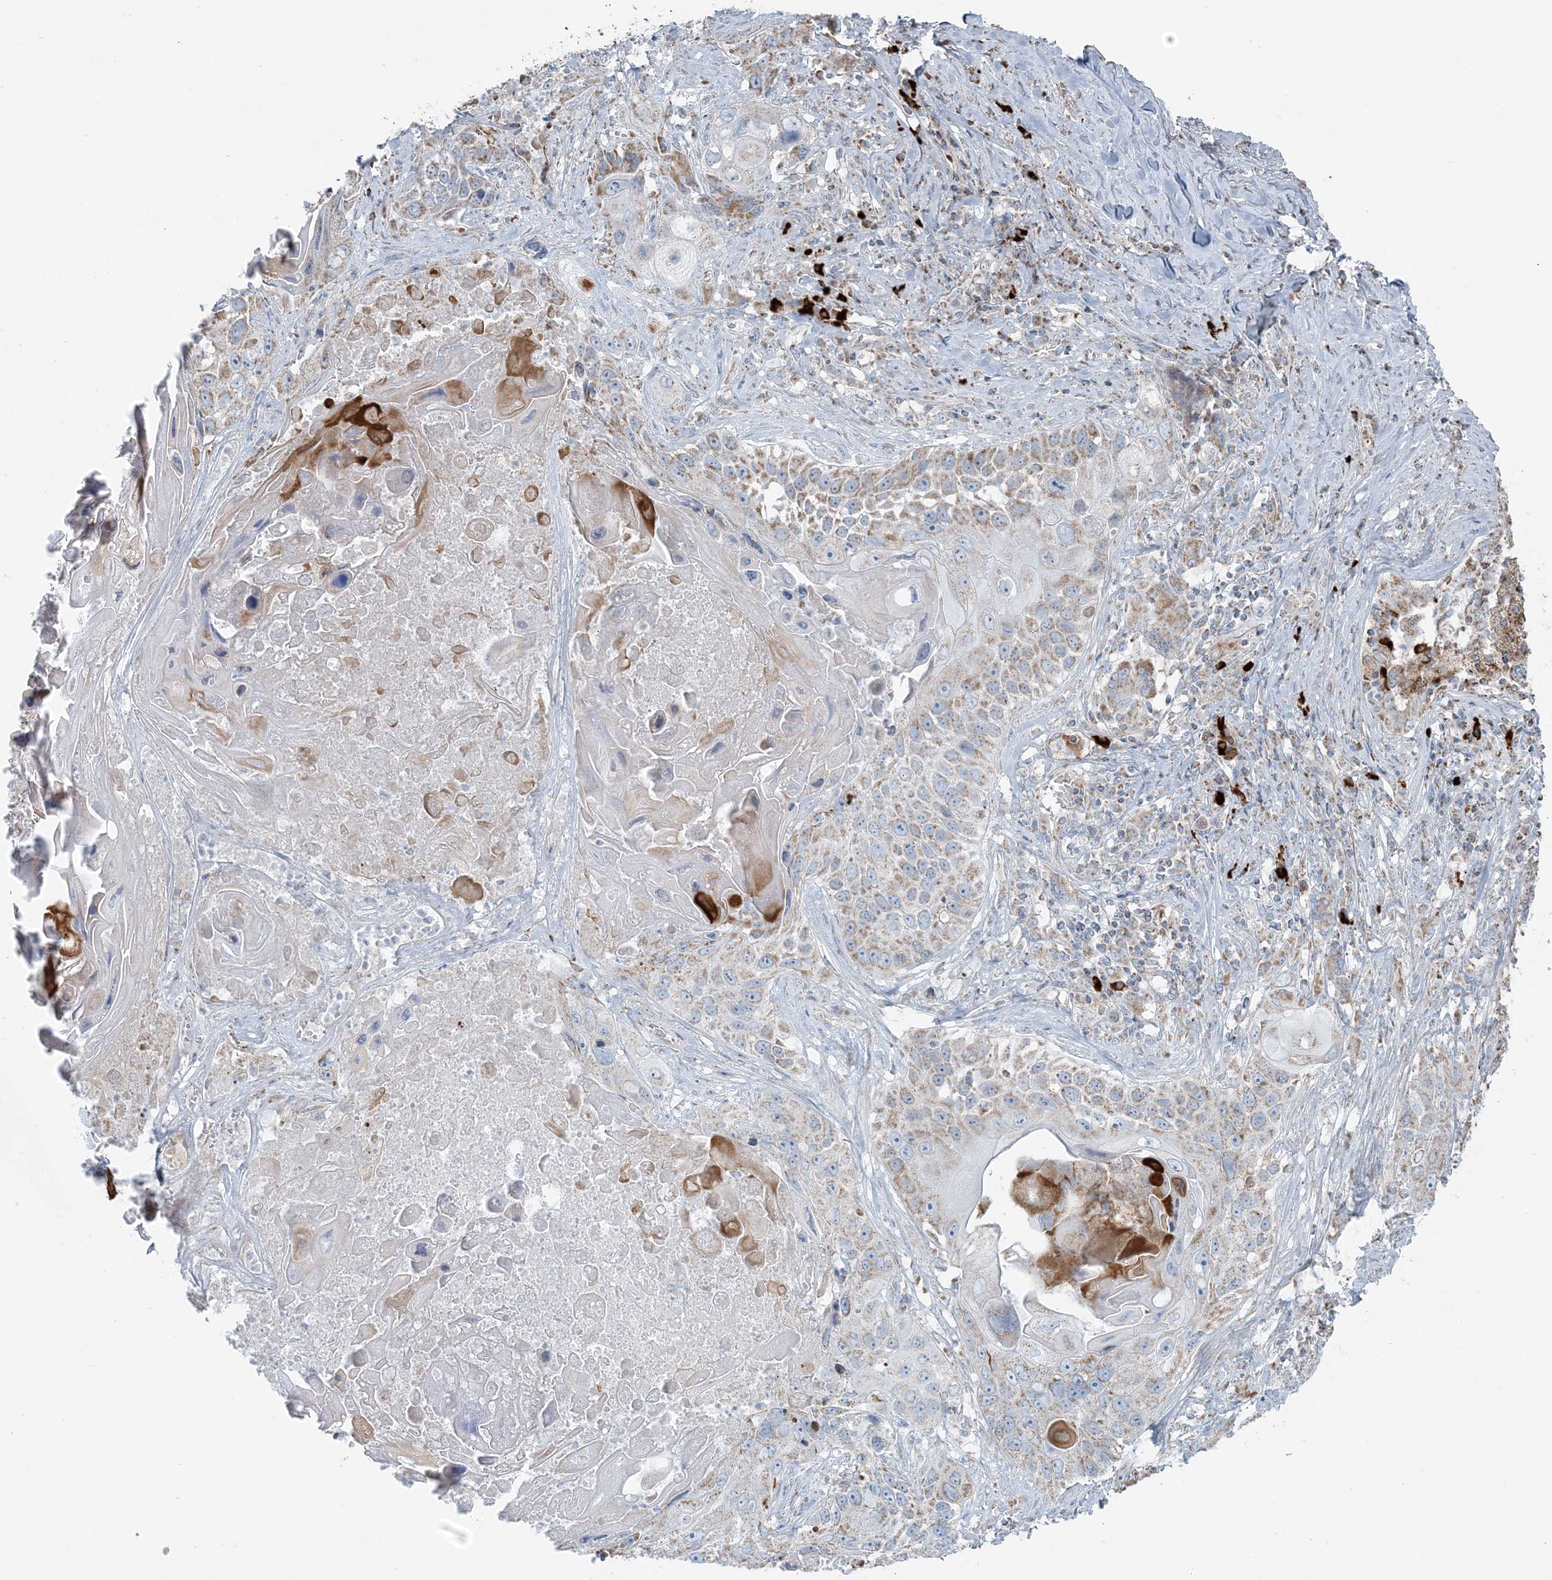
{"staining": {"intensity": "weak", "quantity": "25%-75%", "location": "cytoplasmic/membranous"}, "tissue": "lung cancer", "cell_type": "Tumor cells", "image_type": "cancer", "snomed": [{"axis": "morphology", "description": "Squamous cell carcinoma, NOS"}, {"axis": "topography", "description": "Lung"}], "caption": "Human lung cancer (squamous cell carcinoma) stained with a protein marker displays weak staining in tumor cells.", "gene": "SLC22A16", "patient": {"sex": "male", "age": 61}}